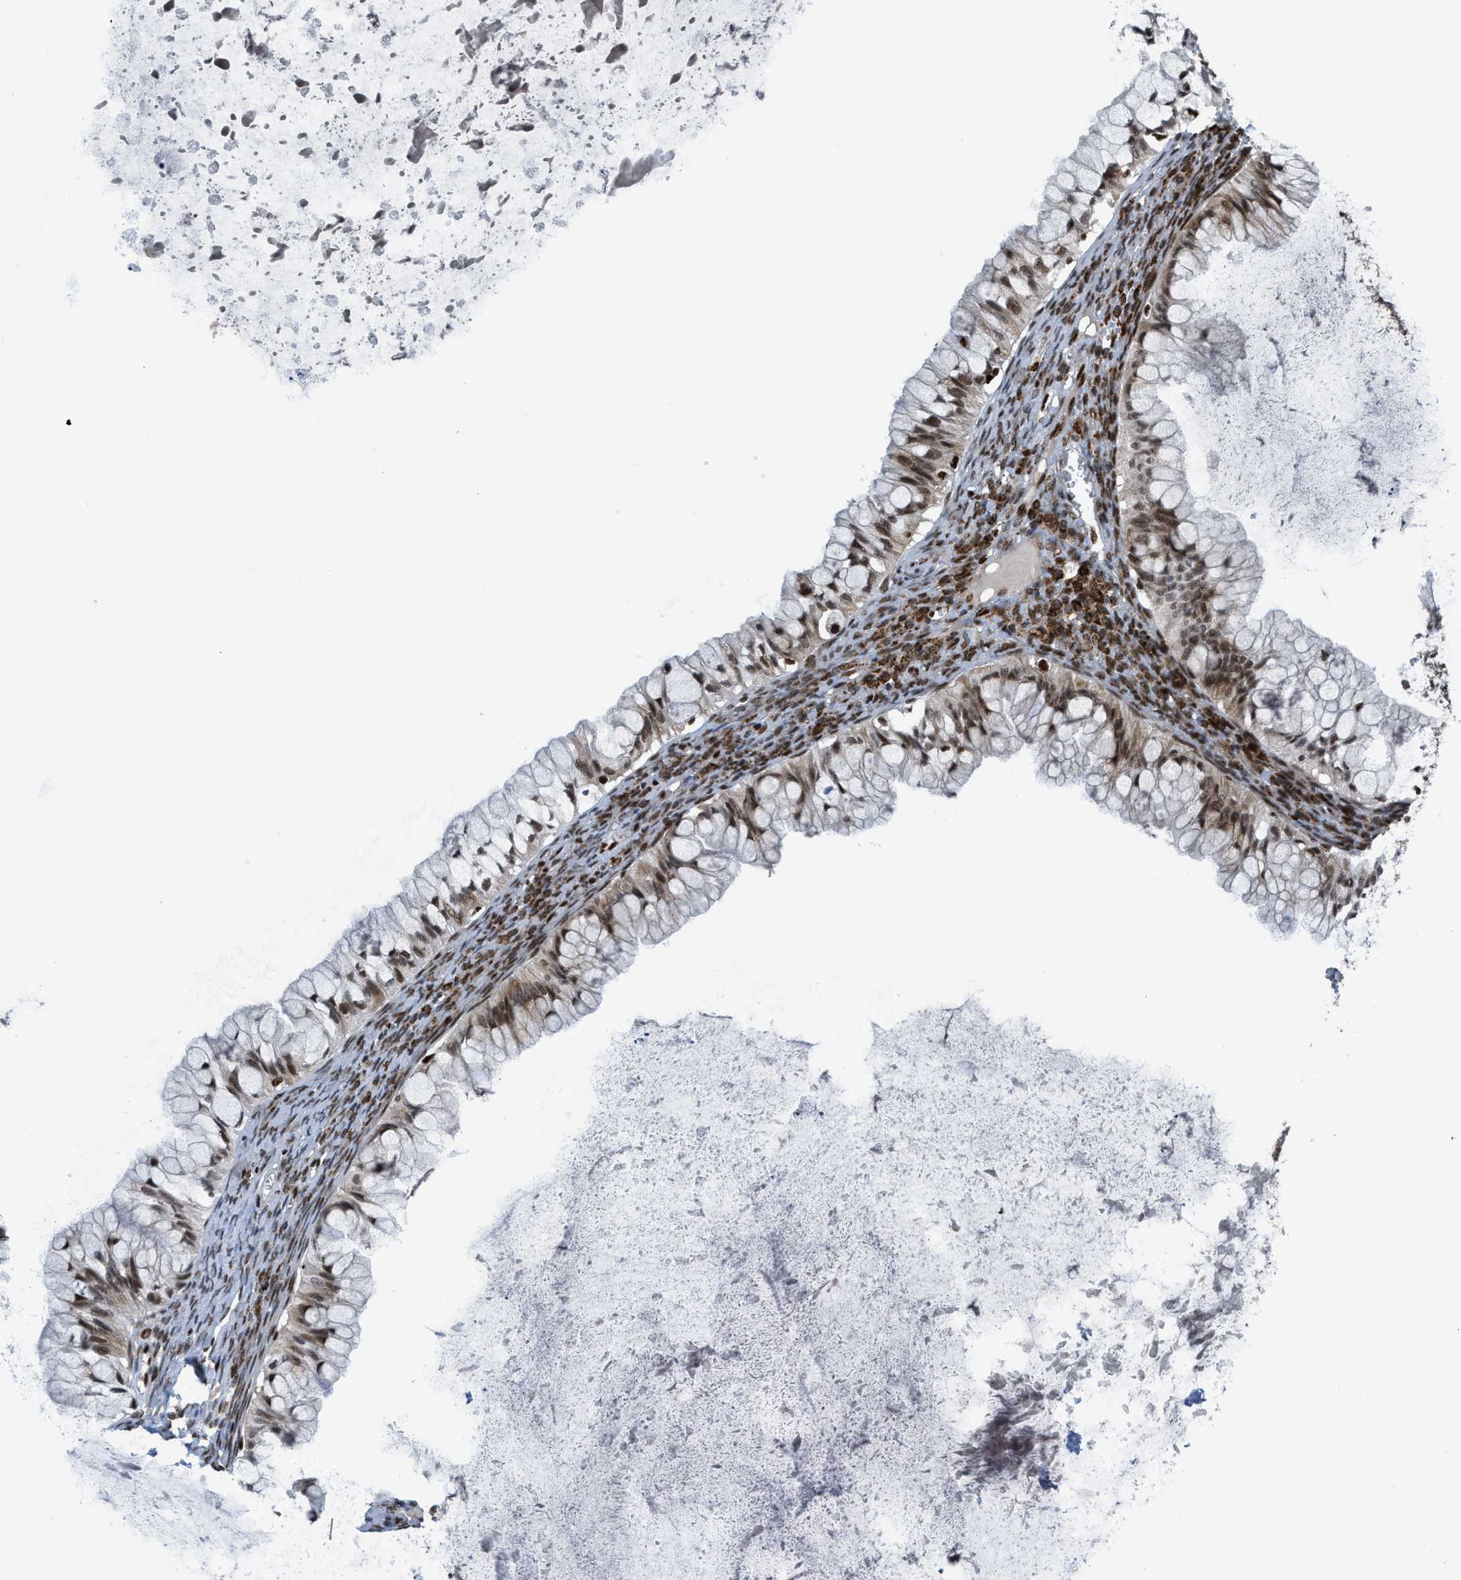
{"staining": {"intensity": "moderate", "quantity": ">75%", "location": "nuclear"}, "tissue": "ovarian cancer", "cell_type": "Tumor cells", "image_type": "cancer", "snomed": [{"axis": "morphology", "description": "Cystadenocarcinoma, mucinous, NOS"}, {"axis": "topography", "description": "Ovary"}], "caption": "Immunohistochemistry (DAB) staining of mucinous cystadenocarcinoma (ovarian) exhibits moderate nuclear protein staining in approximately >75% of tumor cells.", "gene": "RFX5", "patient": {"sex": "female", "age": 57}}